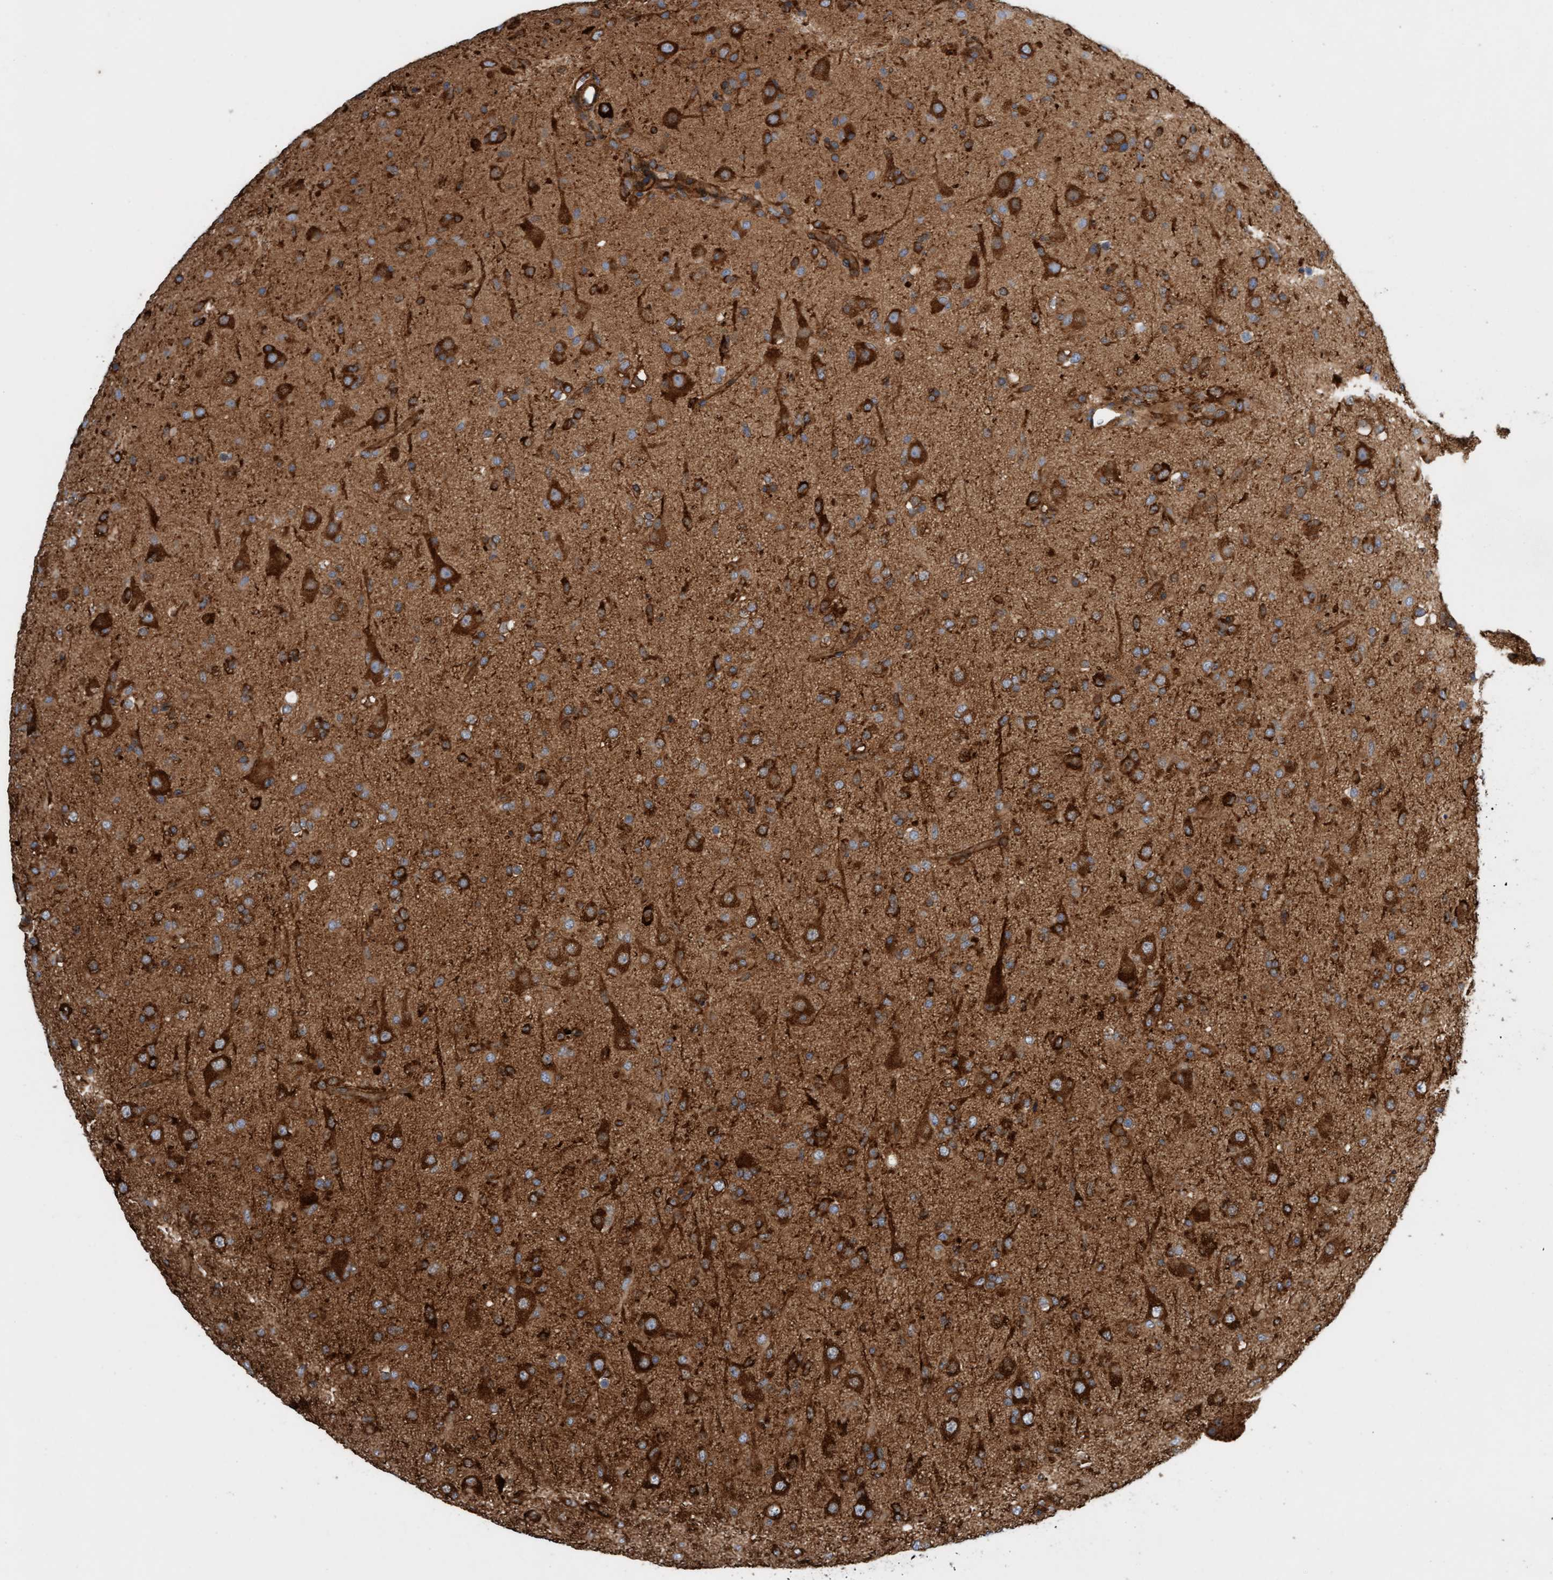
{"staining": {"intensity": "strong", "quantity": ">75%", "location": "cytoplasmic/membranous"}, "tissue": "glioma", "cell_type": "Tumor cells", "image_type": "cancer", "snomed": [{"axis": "morphology", "description": "Glioma, malignant, Low grade"}, {"axis": "topography", "description": "Brain"}], "caption": "Brown immunohistochemical staining in glioma exhibits strong cytoplasmic/membranous expression in approximately >75% of tumor cells.", "gene": "FMNL3", "patient": {"sex": "male", "age": 65}}